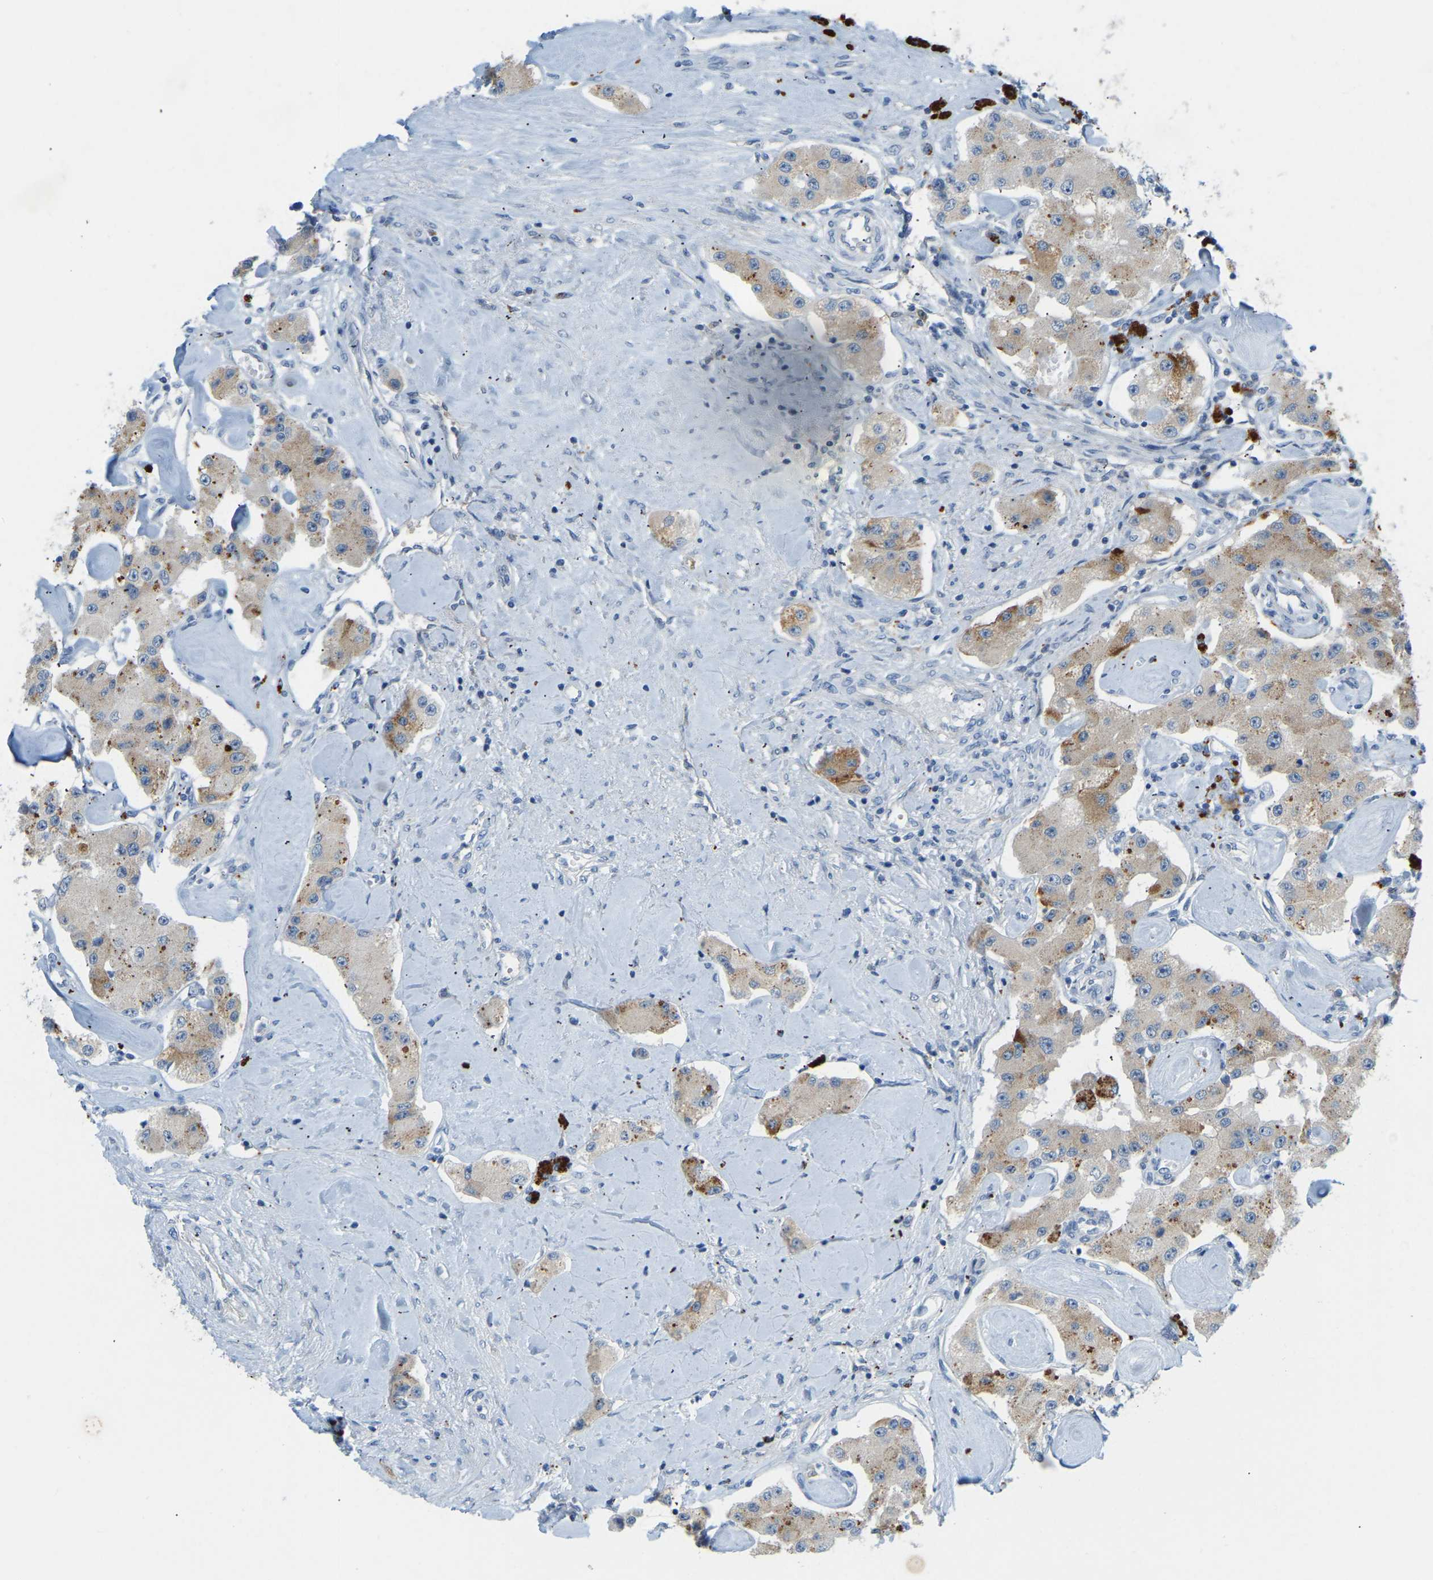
{"staining": {"intensity": "moderate", "quantity": "25%-75%", "location": "cytoplasmic/membranous"}, "tissue": "carcinoid", "cell_type": "Tumor cells", "image_type": "cancer", "snomed": [{"axis": "morphology", "description": "Carcinoid, malignant, NOS"}, {"axis": "topography", "description": "Pancreas"}], "caption": "Human carcinoid stained for a protein (brown) shows moderate cytoplasmic/membranous positive positivity in approximately 25%-75% of tumor cells.", "gene": "NME8", "patient": {"sex": "male", "age": 41}}